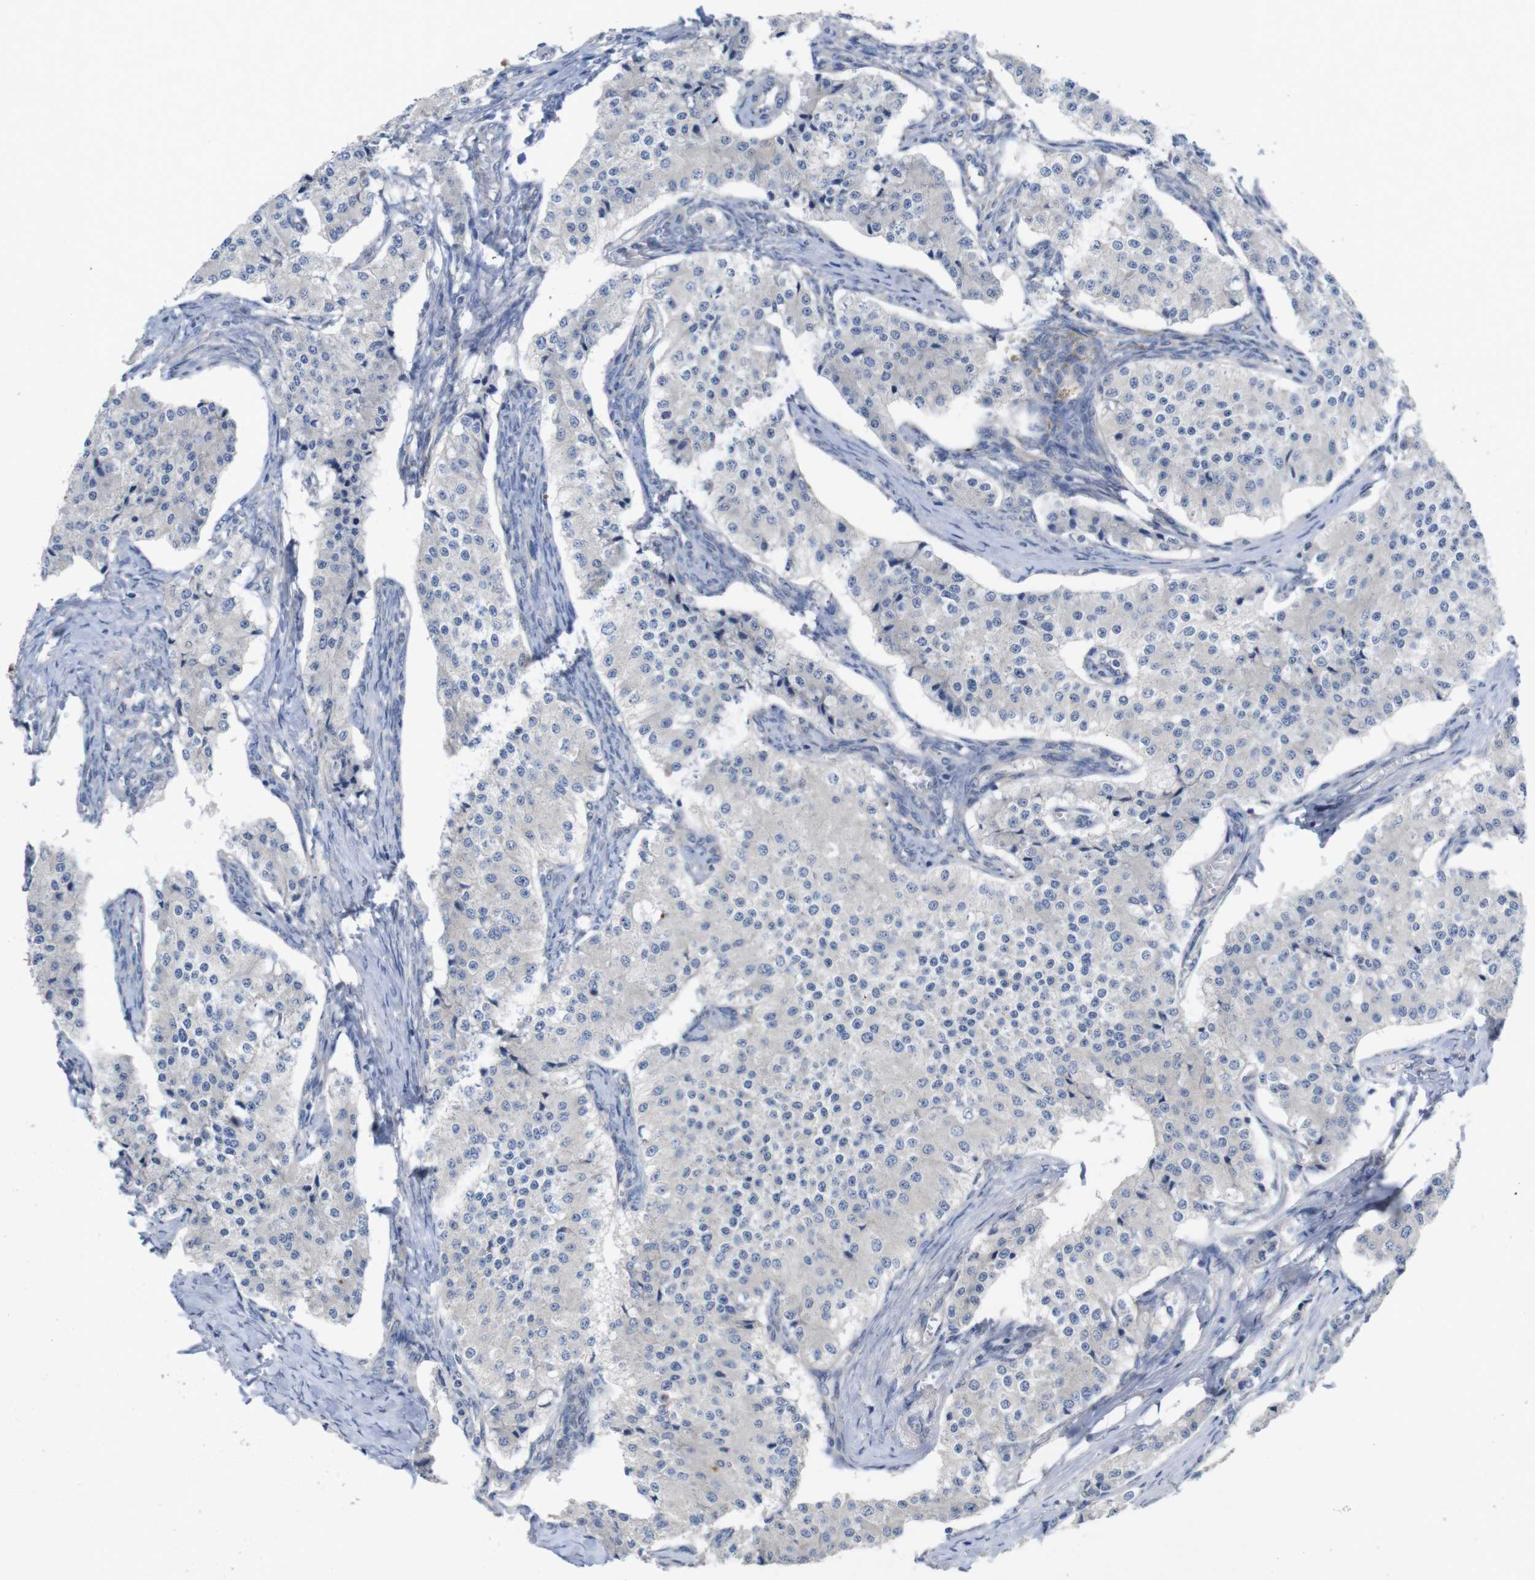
{"staining": {"intensity": "negative", "quantity": "none", "location": "none"}, "tissue": "carcinoid", "cell_type": "Tumor cells", "image_type": "cancer", "snomed": [{"axis": "morphology", "description": "Carcinoid, malignant, NOS"}, {"axis": "topography", "description": "Colon"}], "caption": "There is no significant expression in tumor cells of carcinoid. (DAB (3,3'-diaminobenzidine) immunohistochemistry (IHC), high magnification).", "gene": "KIDINS220", "patient": {"sex": "female", "age": 52}}